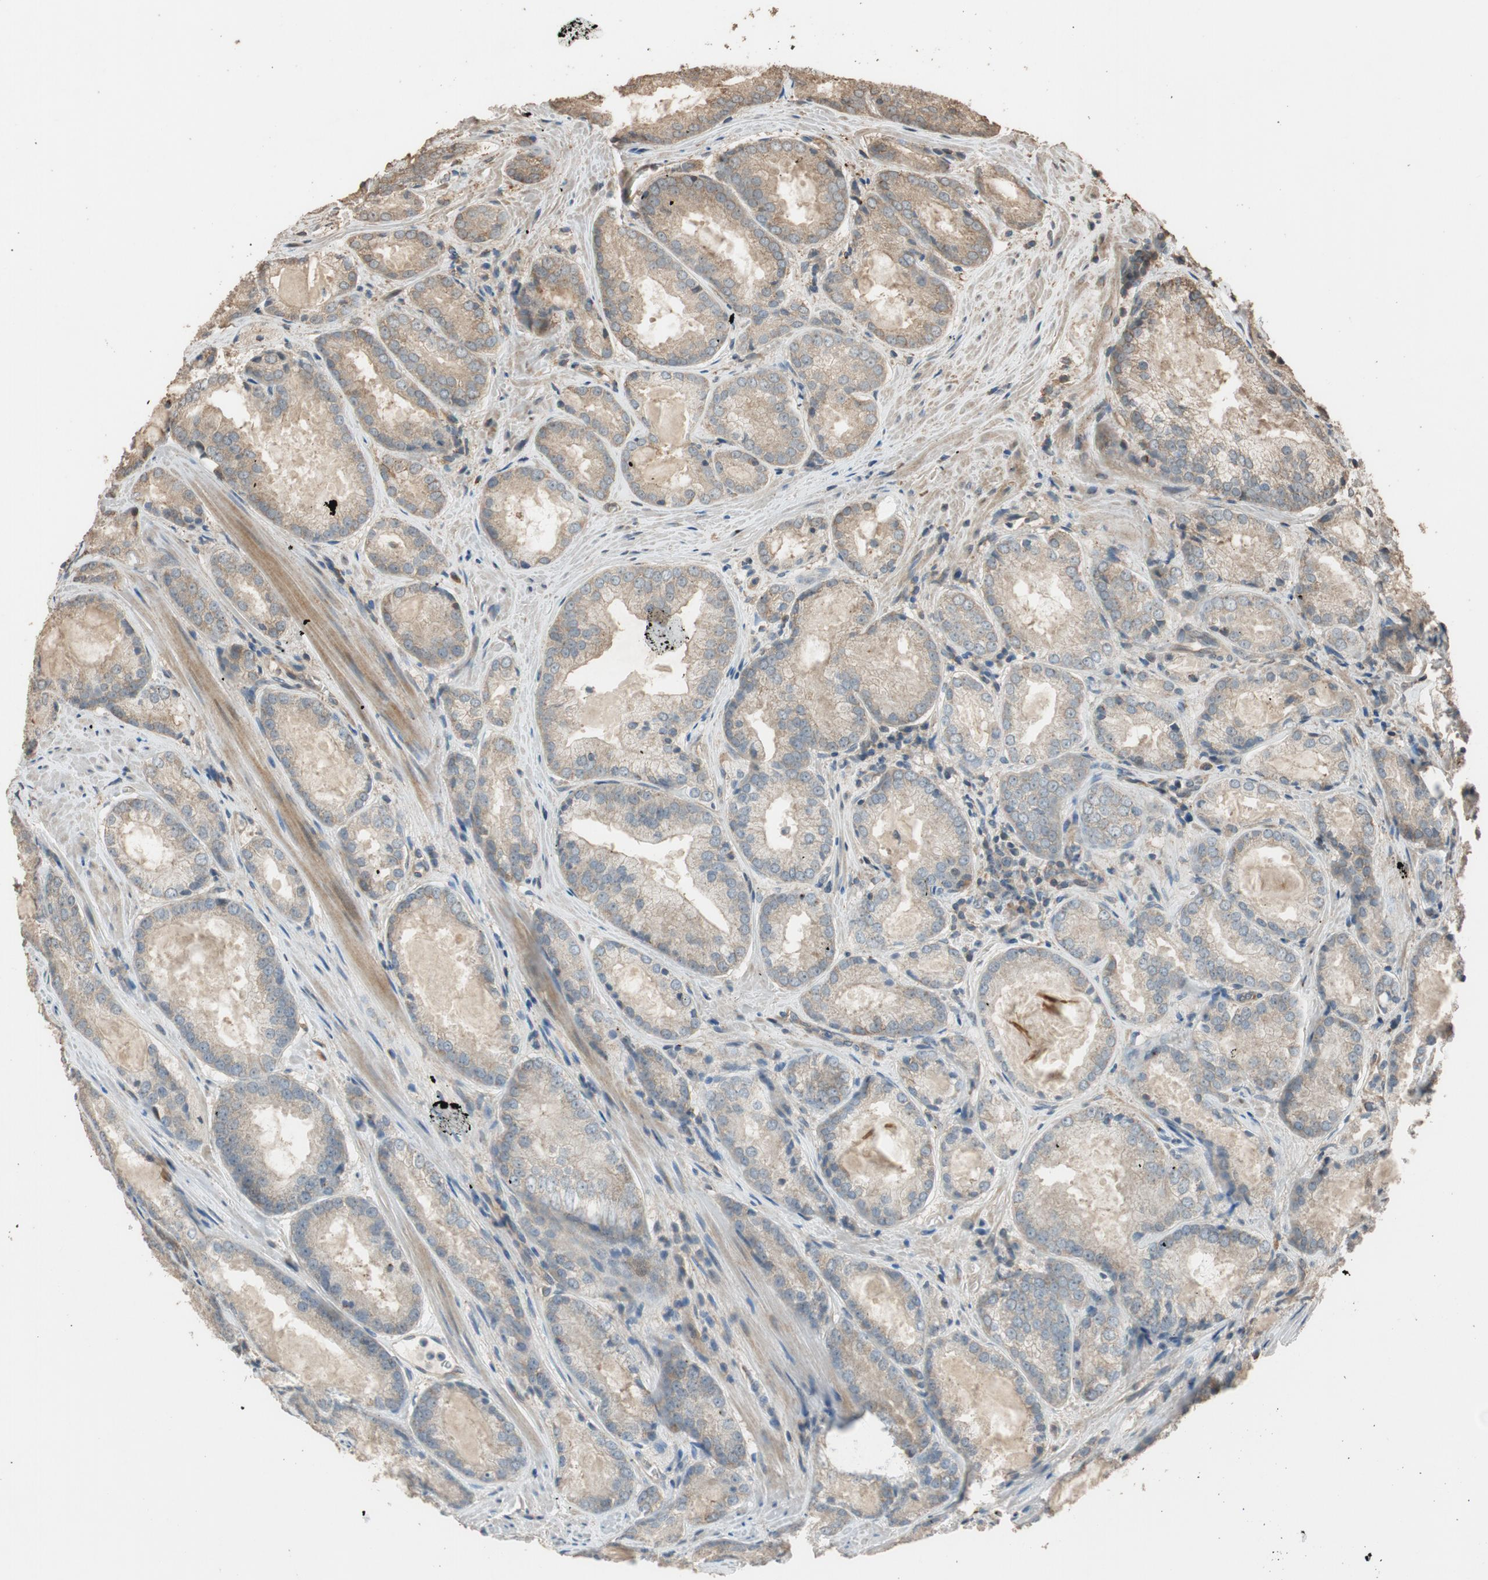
{"staining": {"intensity": "weak", "quantity": ">75%", "location": "cytoplasmic/membranous"}, "tissue": "prostate cancer", "cell_type": "Tumor cells", "image_type": "cancer", "snomed": [{"axis": "morphology", "description": "Adenocarcinoma, Low grade"}, {"axis": "topography", "description": "Prostate"}], "caption": "IHC photomicrograph of human adenocarcinoma (low-grade) (prostate) stained for a protein (brown), which exhibits low levels of weak cytoplasmic/membranous staining in approximately >75% of tumor cells.", "gene": "MST1R", "patient": {"sex": "male", "age": 64}}